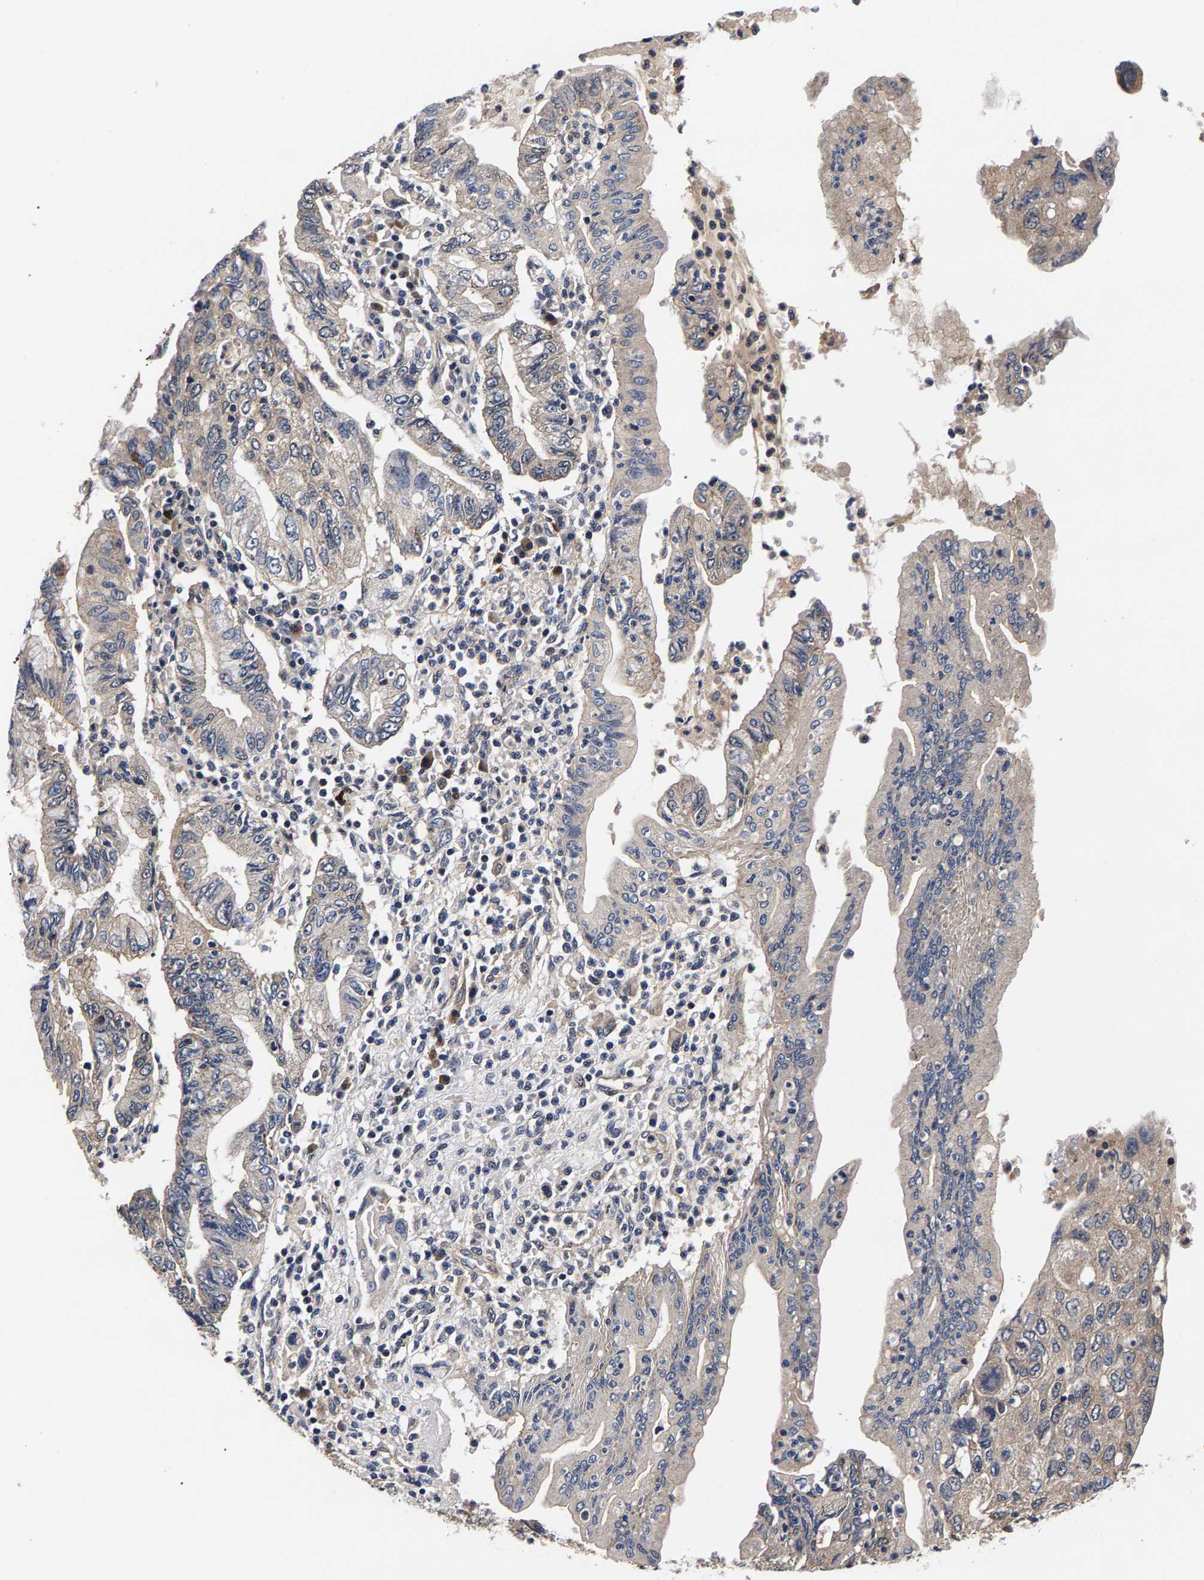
{"staining": {"intensity": "weak", "quantity": "<25%", "location": "cytoplasmic/membranous"}, "tissue": "pancreatic cancer", "cell_type": "Tumor cells", "image_type": "cancer", "snomed": [{"axis": "morphology", "description": "Adenocarcinoma, NOS"}, {"axis": "topography", "description": "Pancreas"}], "caption": "Human pancreatic cancer stained for a protein using immunohistochemistry reveals no staining in tumor cells.", "gene": "MARCHF7", "patient": {"sex": "female", "age": 73}}